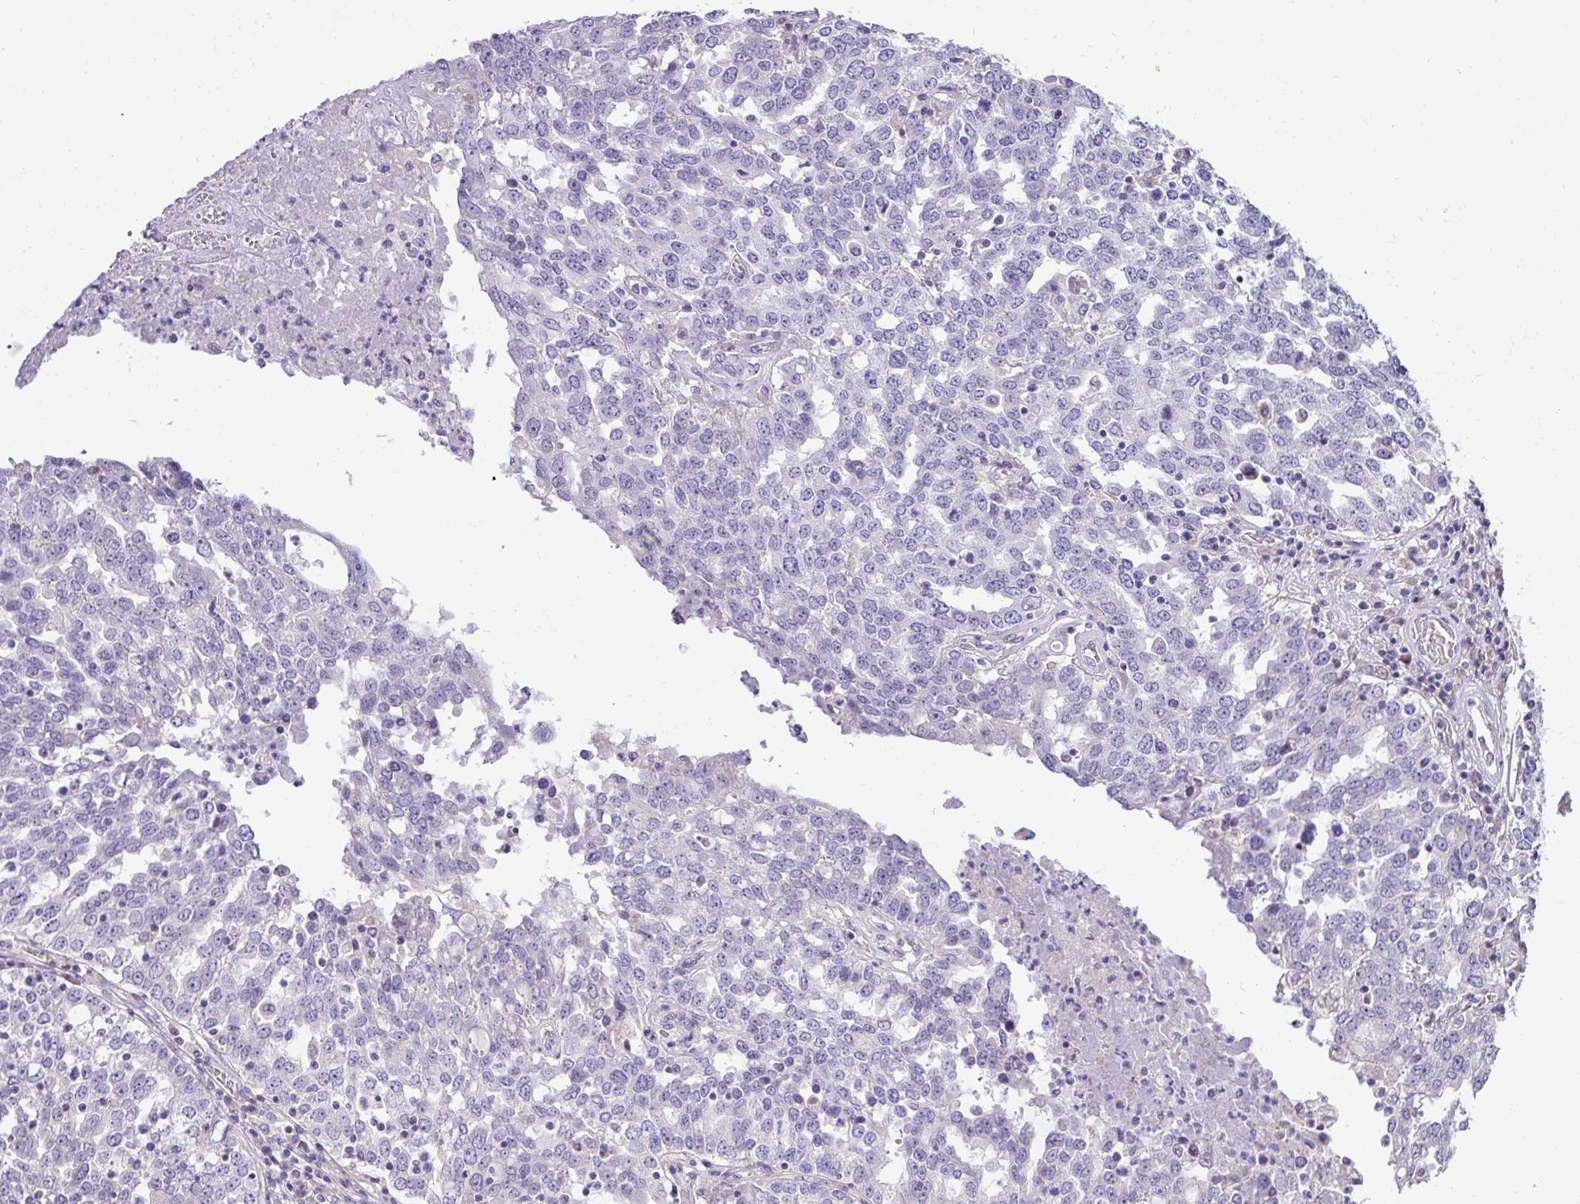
{"staining": {"intensity": "negative", "quantity": "none", "location": "none"}, "tissue": "ovarian cancer", "cell_type": "Tumor cells", "image_type": "cancer", "snomed": [{"axis": "morphology", "description": "Carcinoma, endometroid"}, {"axis": "topography", "description": "Ovary"}], "caption": "A micrograph of human ovarian cancer (endometroid carcinoma) is negative for staining in tumor cells.", "gene": "IRGC", "patient": {"sex": "female", "age": 62}}